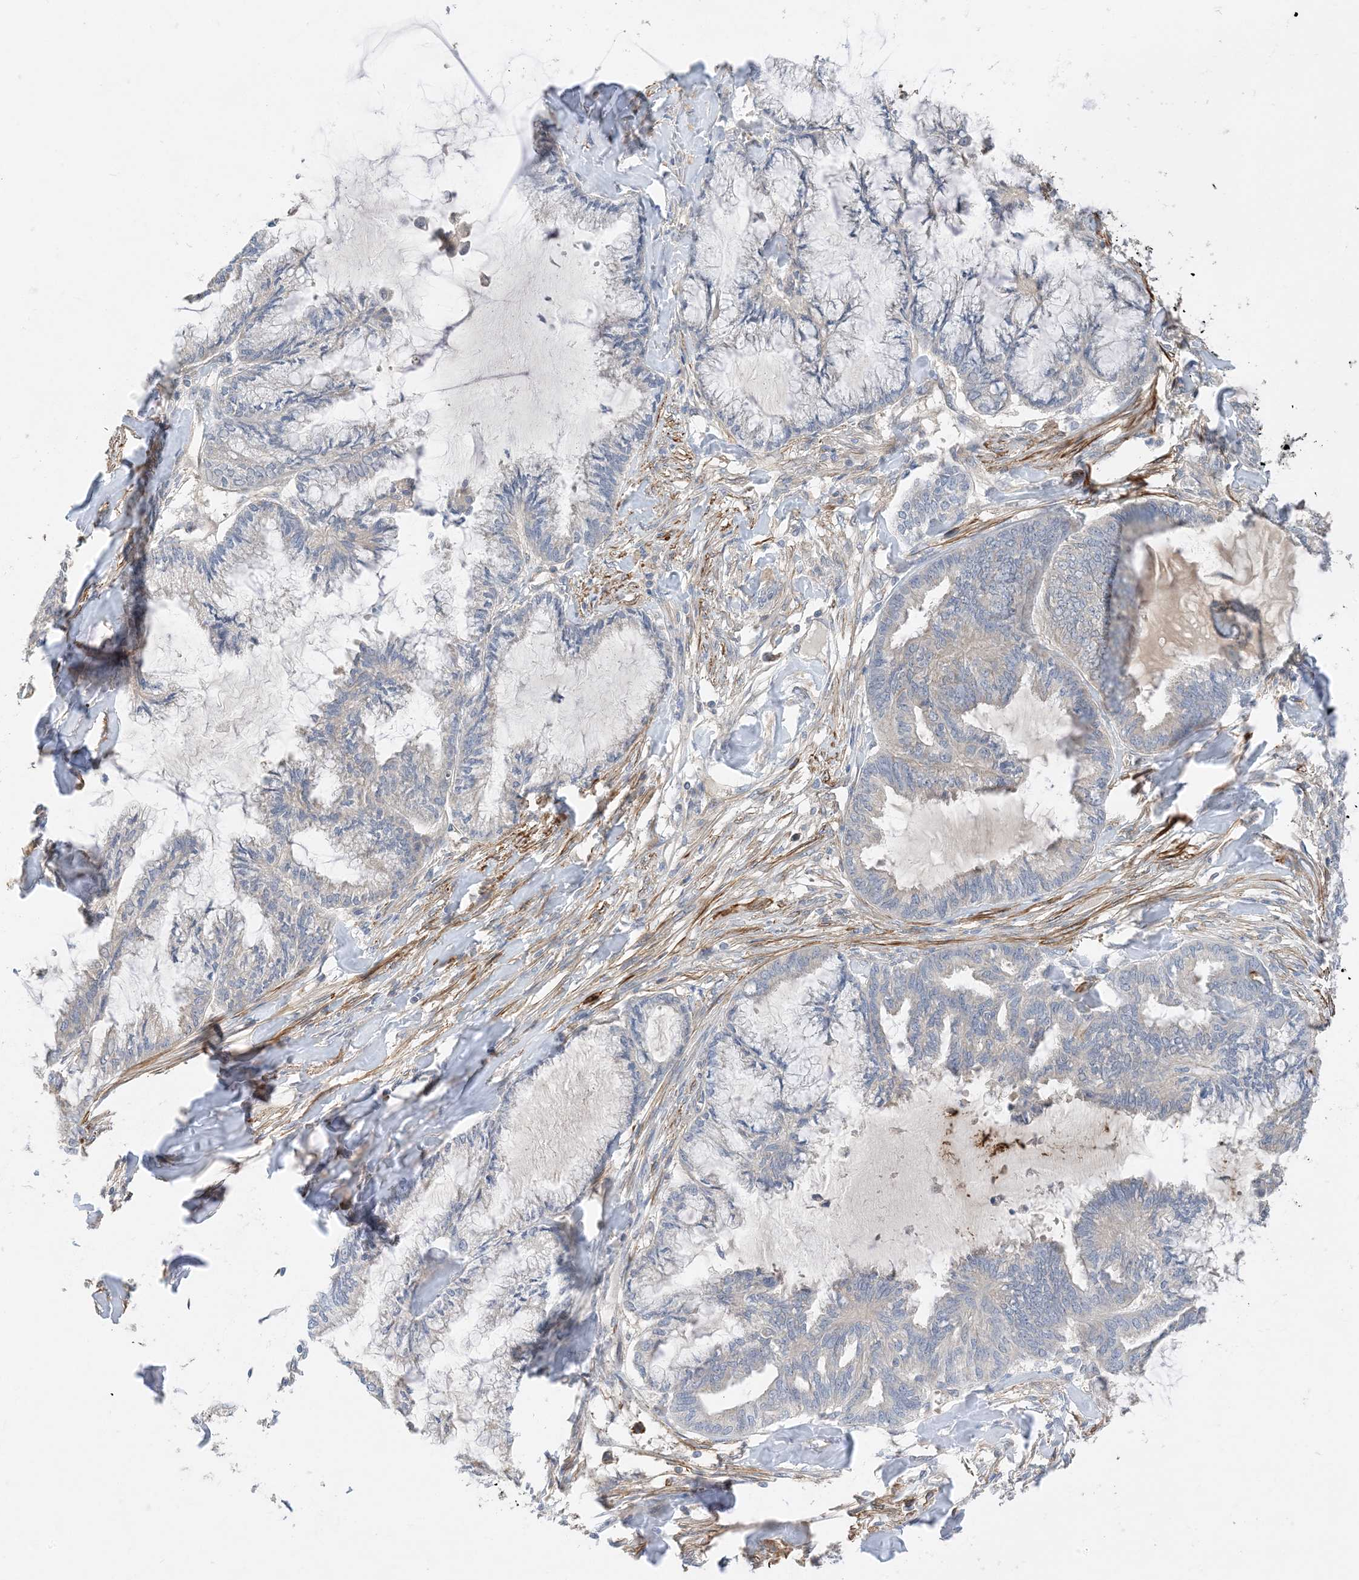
{"staining": {"intensity": "negative", "quantity": "none", "location": "none"}, "tissue": "endometrial cancer", "cell_type": "Tumor cells", "image_type": "cancer", "snomed": [{"axis": "morphology", "description": "Adenocarcinoma, NOS"}, {"axis": "topography", "description": "Endometrium"}], "caption": "An image of endometrial cancer (adenocarcinoma) stained for a protein exhibits no brown staining in tumor cells.", "gene": "KIFBP", "patient": {"sex": "female", "age": 86}}